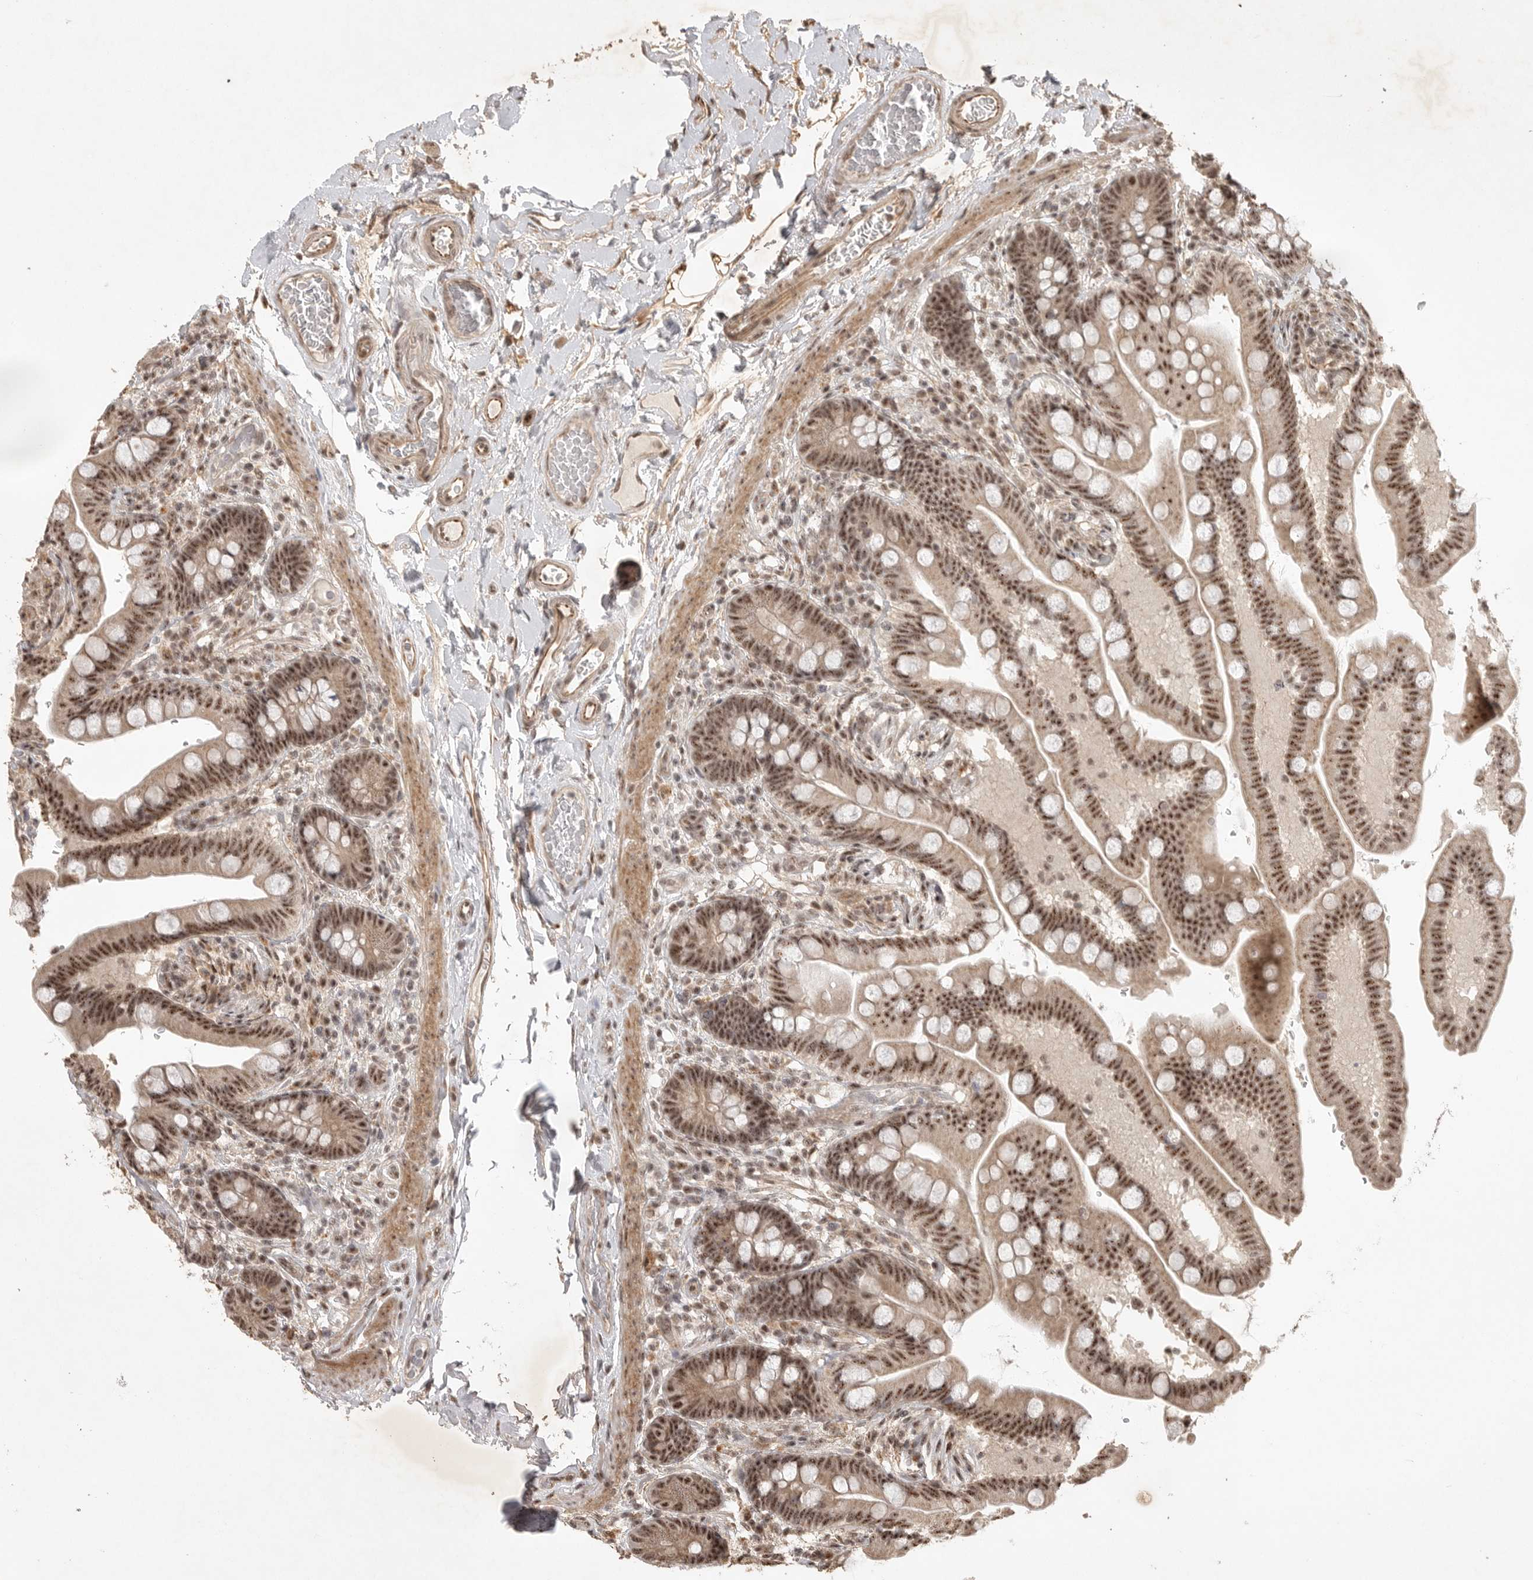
{"staining": {"intensity": "moderate", "quantity": ">75%", "location": "cytoplasmic/membranous,nuclear"}, "tissue": "colon", "cell_type": "Endothelial cells", "image_type": "normal", "snomed": [{"axis": "morphology", "description": "Normal tissue, NOS"}, {"axis": "topography", "description": "Smooth muscle"}, {"axis": "topography", "description": "Colon"}], "caption": "Immunohistochemistry of benign human colon displays medium levels of moderate cytoplasmic/membranous,nuclear expression in about >75% of endothelial cells.", "gene": "POMP", "patient": {"sex": "male", "age": 73}}